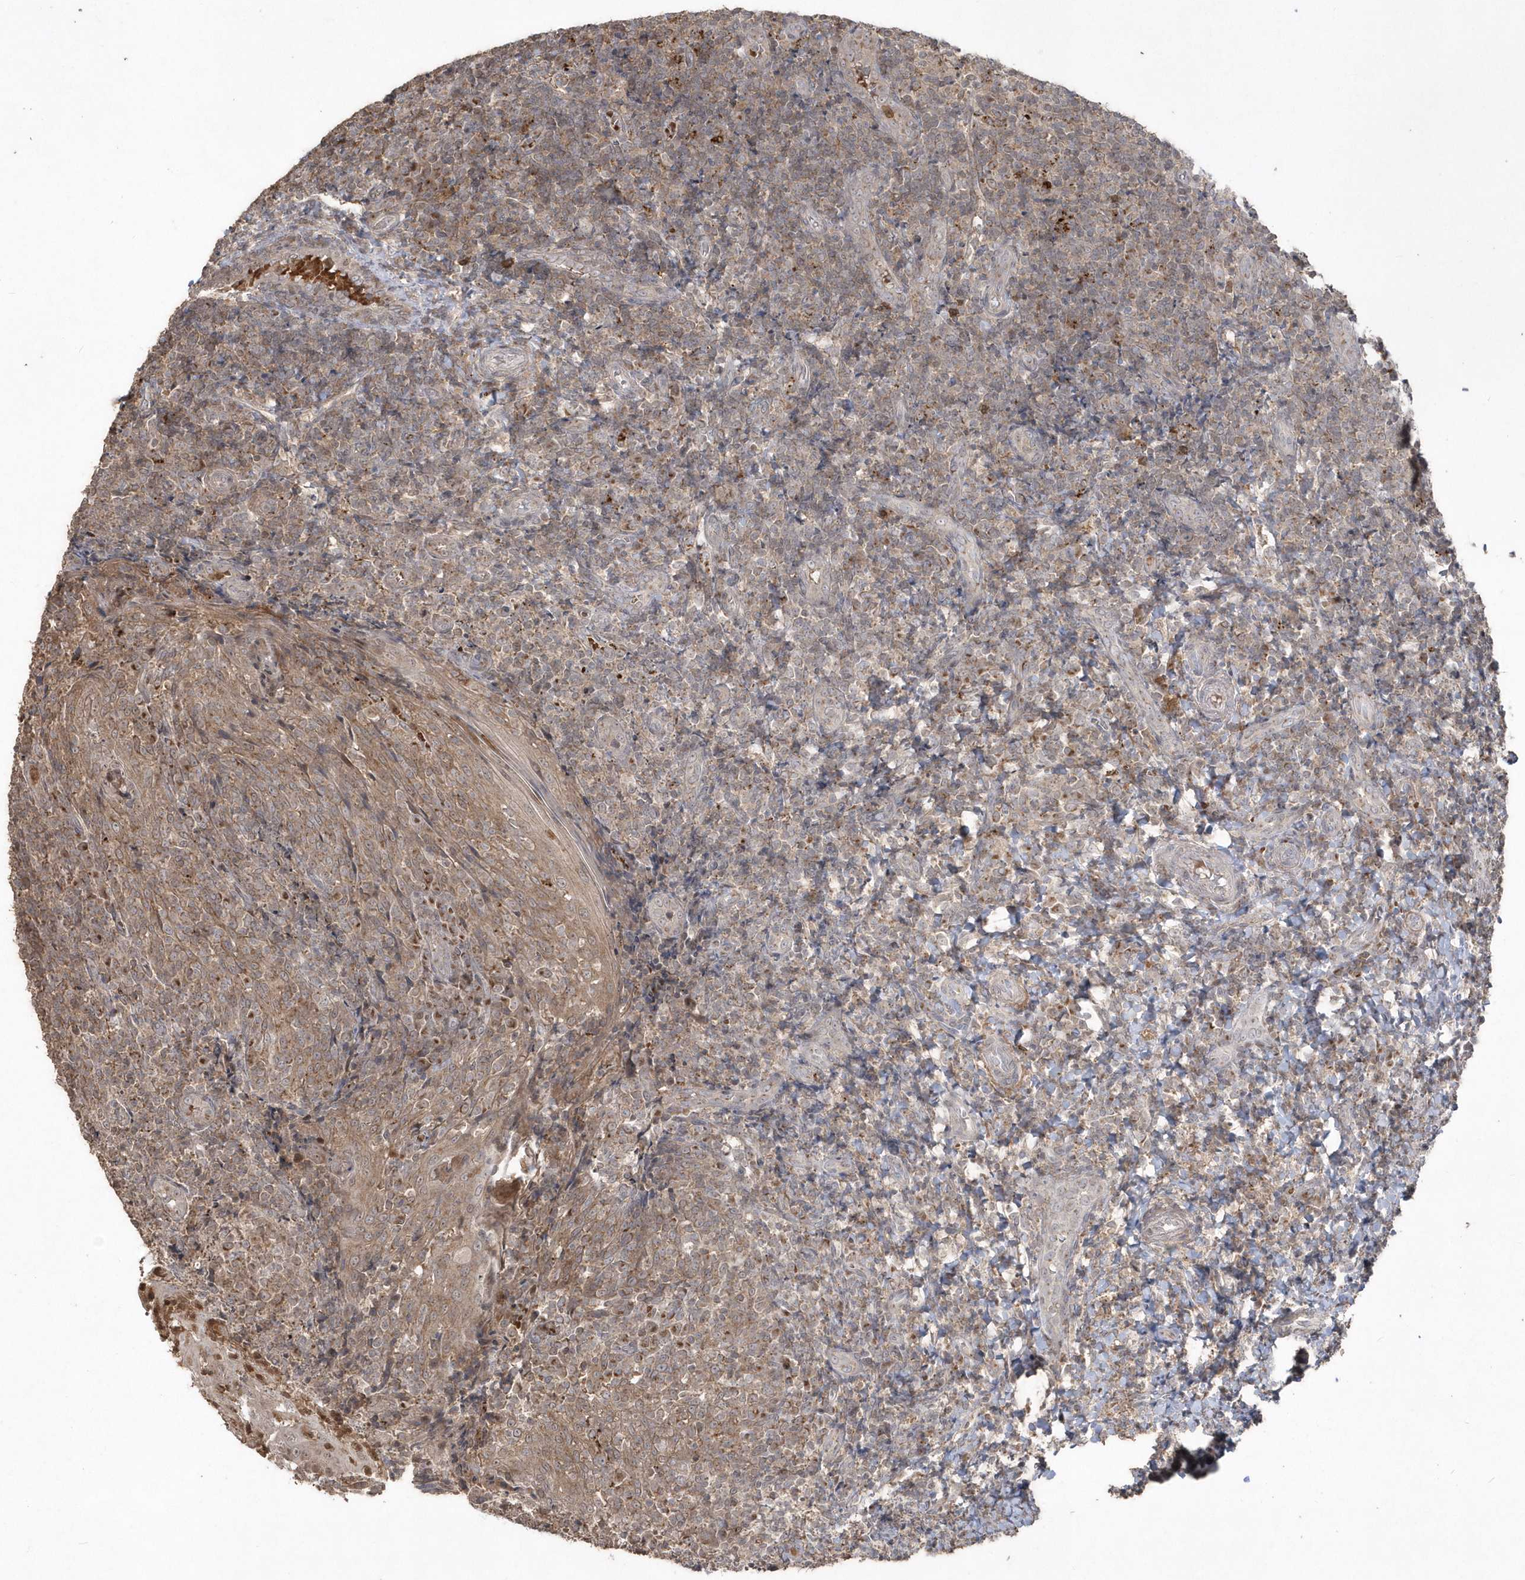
{"staining": {"intensity": "moderate", "quantity": "<25%", "location": "cytoplasmic/membranous"}, "tissue": "tonsil", "cell_type": "Germinal center cells", "image_type": "normal", "snomed": [{"axis": "morphology", "description": "Normal tissue, NOS"}, {"axis": "topography", "description": "Tonsil"}], "caption": "Immunohistochemistry (IHC) micrograph of unremarkable human tonsil stained for a protein (brown), which displays low levels of moderate cytoplasmic/membranous expression in approximately <25% of germinal center cells.", "gene": "GEMIN6", "patient": {"sex": "female", "age": 19}}